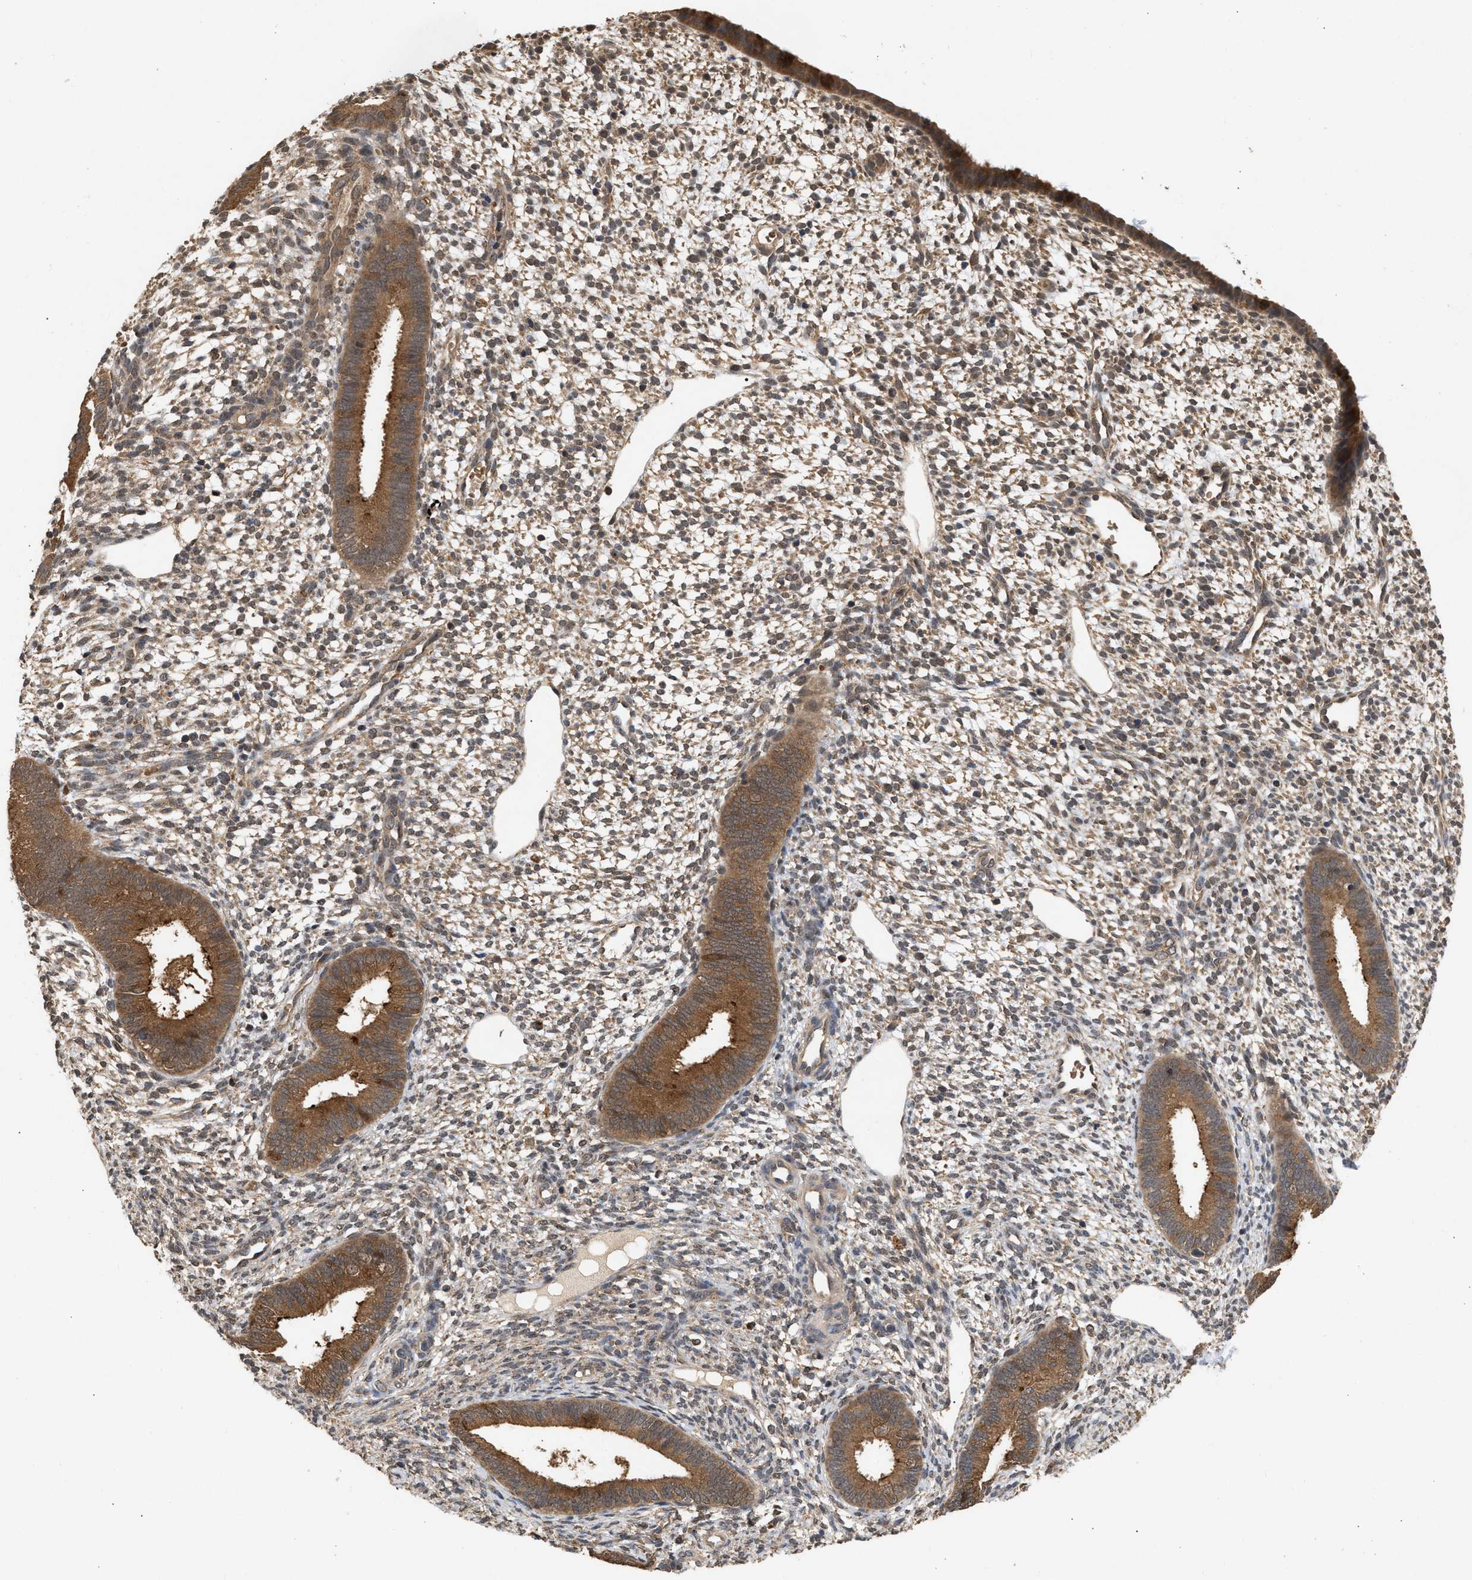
{"staining": {"intensity": "moderate", "quantity": "25%-75%", "location": "cytoplasmic/membranous"}, "tissue": "endometrium", "cell_type": "Cells in endometrial stroma", "image_type": "normal", "snomed": [{"axis": "morphology", "description": "Normal tissue, NOS"}, {"axis": "topography", "description": "Endometrium"}], "caption": "A medium amount of moderate cytoplasmic/membranous staining is seen in approximately 25%-75% of cells in endometrial stroma in unremarkable endometrium.", "gene": "FITM1", "patient": {"sex": "female", "age": 46}}